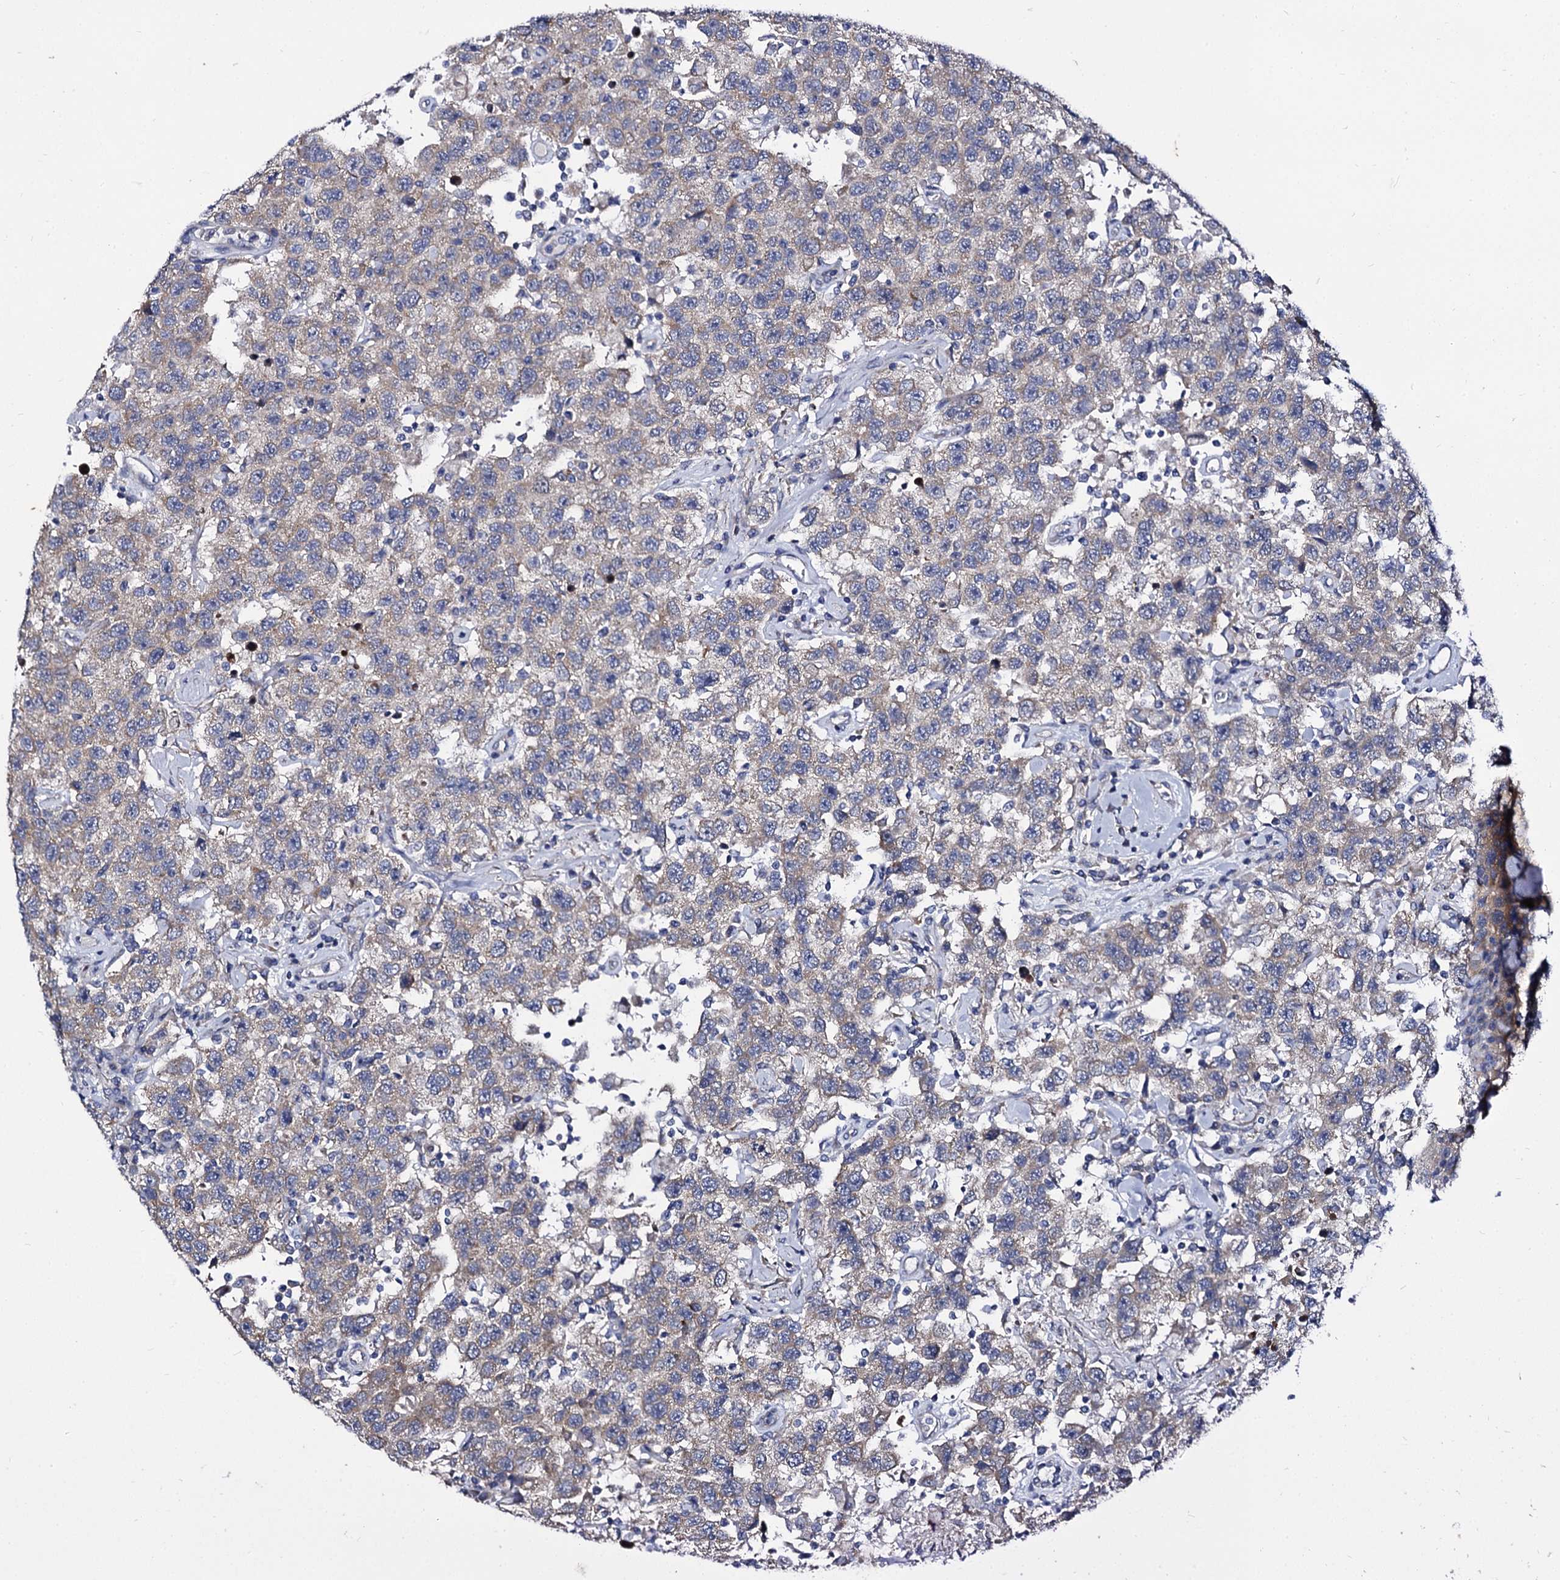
{"staining": {"intensity": "weak", "quantity": "<25%", "location": "cytoplasmic/membranous"}, "tissue": "testis cancer", "cell_type": "Tumor cells", "image_type": "cancer", "snomed": [{"axis": "morphology", "description": "Seminoma, NOS"}, {"axis": "topography", "description": "Testis"}], "caption": "Human testis cancer stained for a protein using immunohistochemistry shows no positivity in tumor cells.", "gene": "PANX2", "patient": {"sex": "male", "age": 41}}